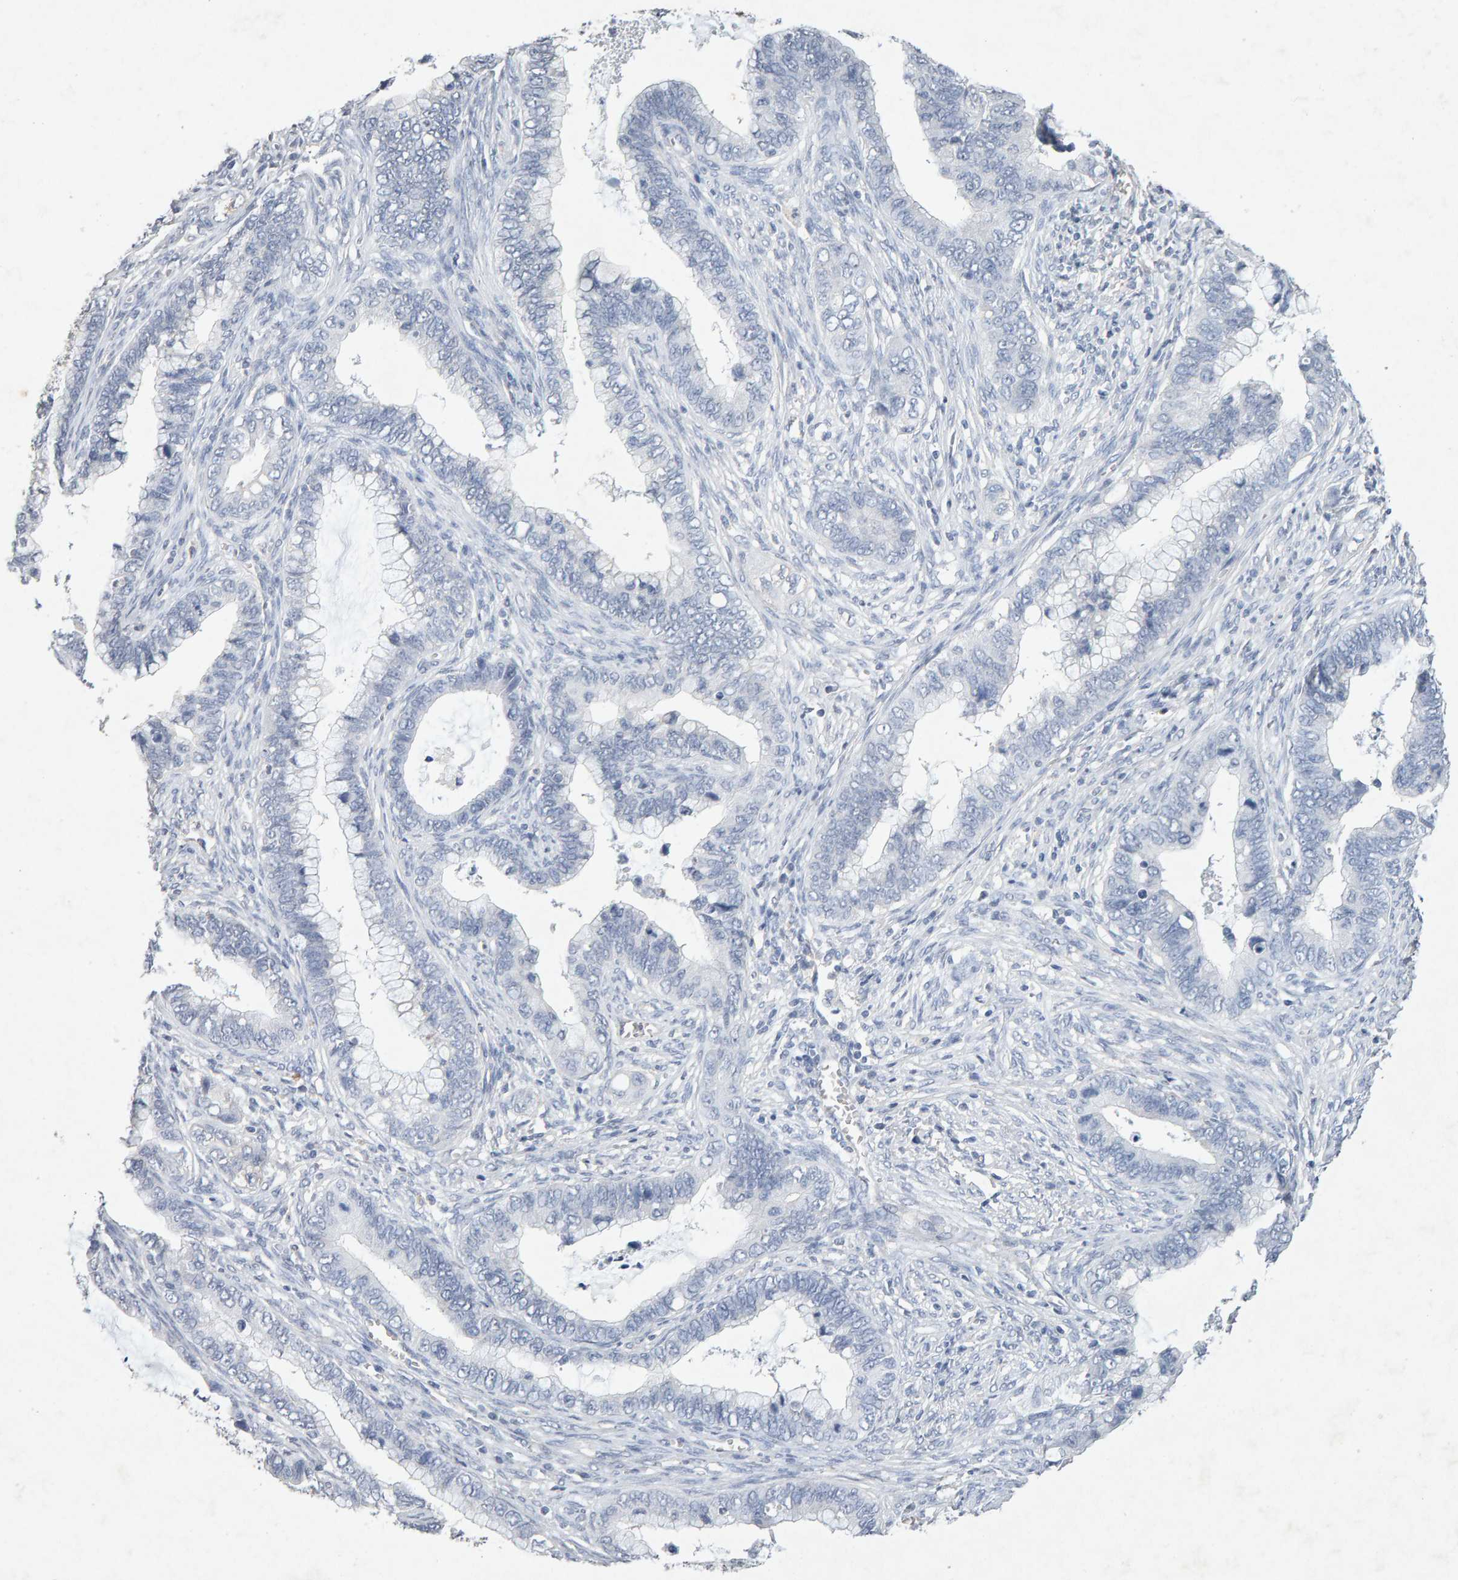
{"staining": {"intensity": "negative", "quantity": "none", "location": "none"}, "tissue": "cervical cancer", "cell_type": "Tumor cells", "image_type": "cancer", "snomed": [{"axis": "morphology", "description": "Adenocarcinoma, NOS"}, {"axis": "topography", "description": "Cervix"}], "caption": "There is no significant staining in tumor cells of cervical cancer.", "gene": "PTPRM", "patient": {"sex": "female", "age": 44}}